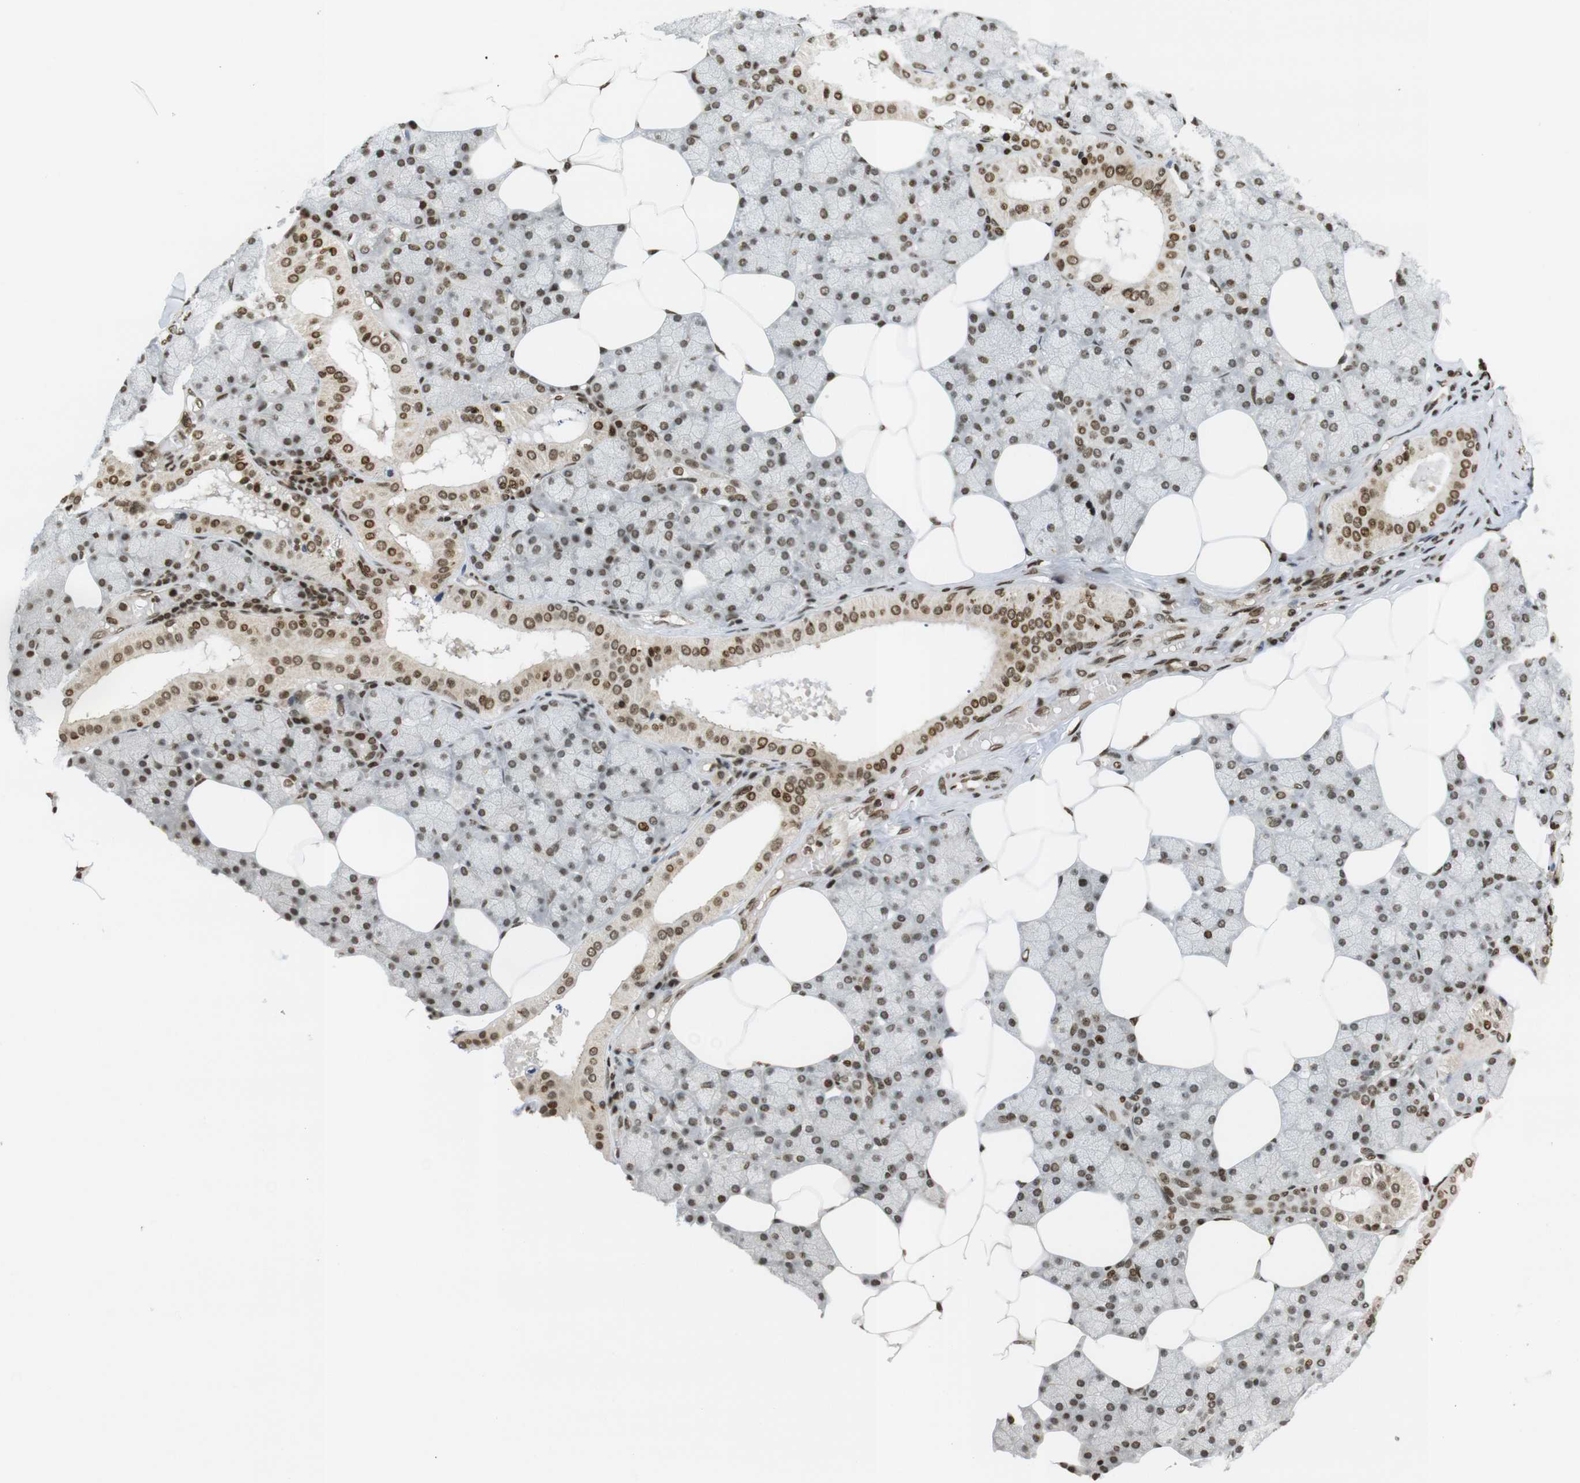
{"staining": {"intensity": "strong", "quantity": ">75%", "location": "nuclear"}, "tissue": "salivary gland", "cell_type": "Glandular cells", "image_type": "normal", "snomed": [{"axis": "morphology", "description": "Normal tissue, NOS"}, {"axis": "topography", "description": "Salivary gland"}], "caption": "Immunohistochemistry (IHC) image of normal salivary gland: salivary gland stained using immunohistochemistry shows high levels of strong protein expression localized specifically in the nuclear of glandular cells, appearing as a nuclear brown color.", "gene": "RUVBL2", "patient": {"sex": "male", "age": 62}}